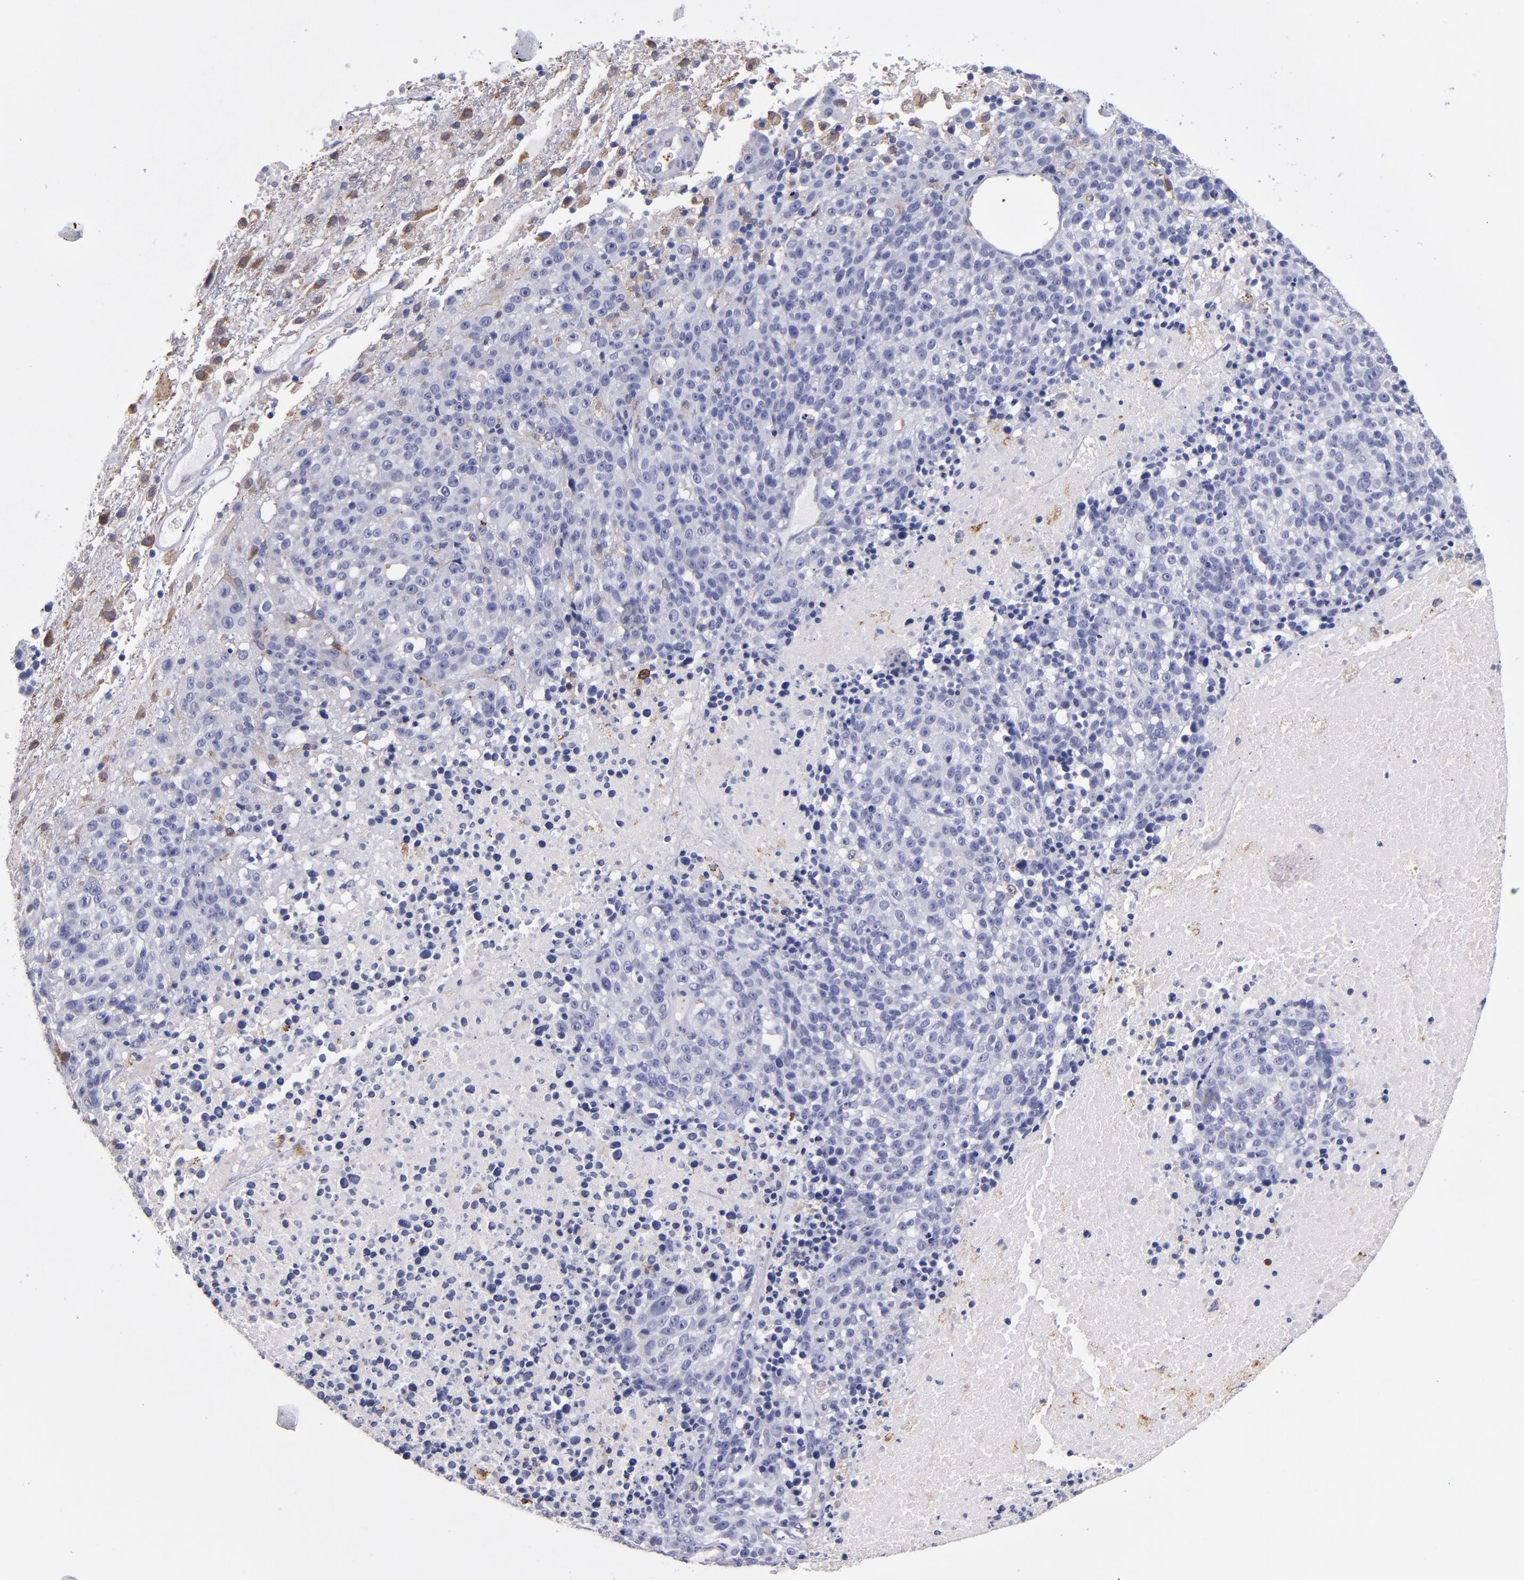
{"staining": {"intensity": "negative", "quantity": "none", "location": "none"}, "tissue": "melanoma", "cell_type": "Tumor cells", "image_type": "cancer", "snomed": [{"axis": "morphology", "description": "Malignant melanoma, Metastatic site"}, {"axis": "topography", "description": "Cerebral cortex"}], "caption": "This is an immunohistochemistry (IHC) micrograph of human melanoma. There is no staining in tumor cells.", "gene": "SELP", "patient": {"sex": "female", "age": 52}}